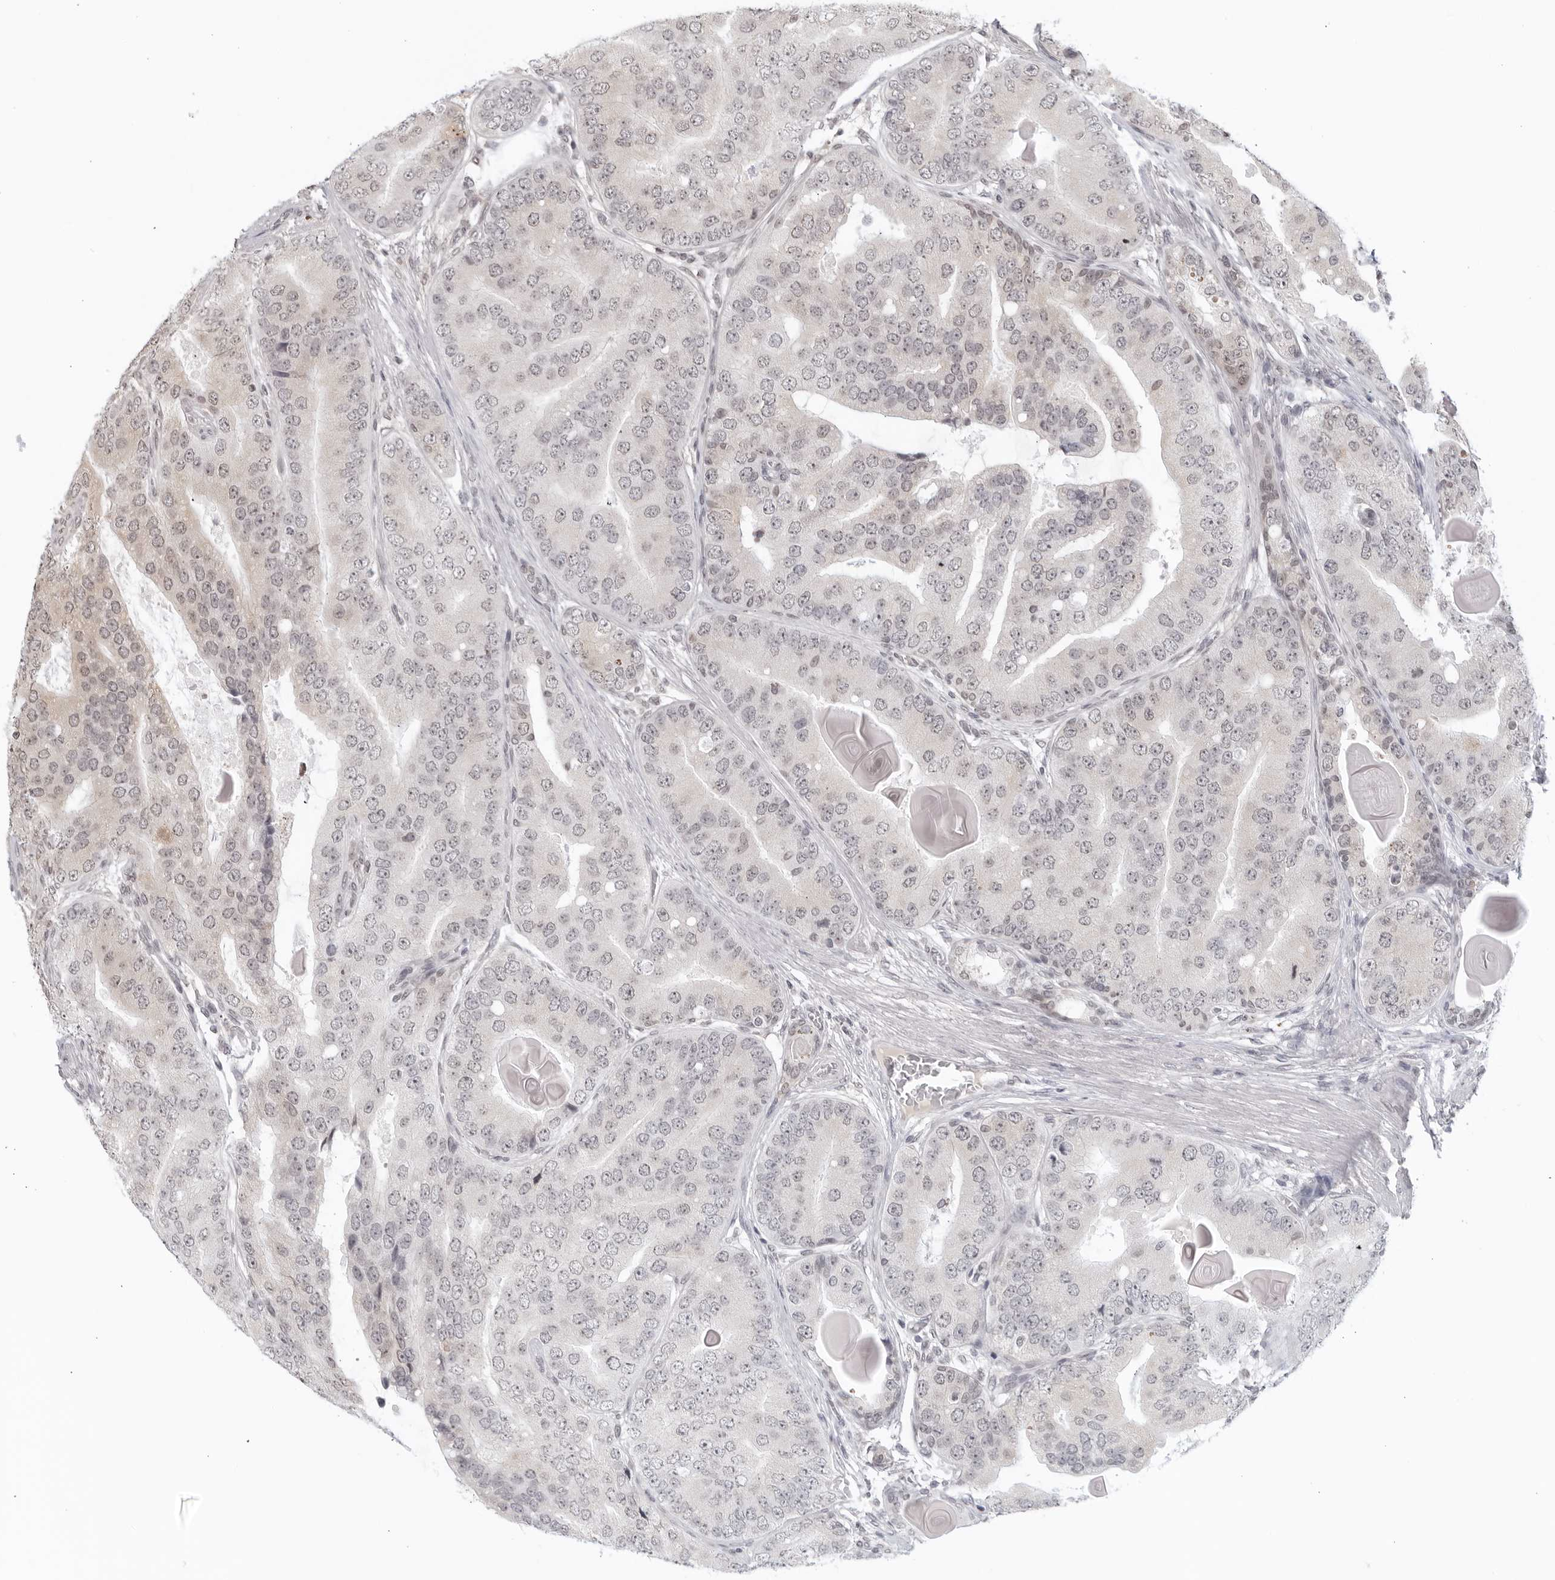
{"staining": {"intensity": "weak", "quantity": "<25%", "location": "cytoplasmic/membranous"}, "tissue": "prostate cancer", "cell_type": "Tumor cells", "image_type": "cancer", "snomed": [{"axis": "morphology", "description": "Adenocarcinoma, High grade"}, {"axis": "topography", "description": "Prostate"}], "caption": "An immunohistochemistry histopathology image of prostate cancer is shown. There is no staining in tumor cells of prostate cancer. Brightfield microscopy of IHC stained with DAB (brown) and hematoxylin (blue), captured at high magnification.", "gene": "RAB11FIP3", "patient": {"sex": "male", "age": 70}}